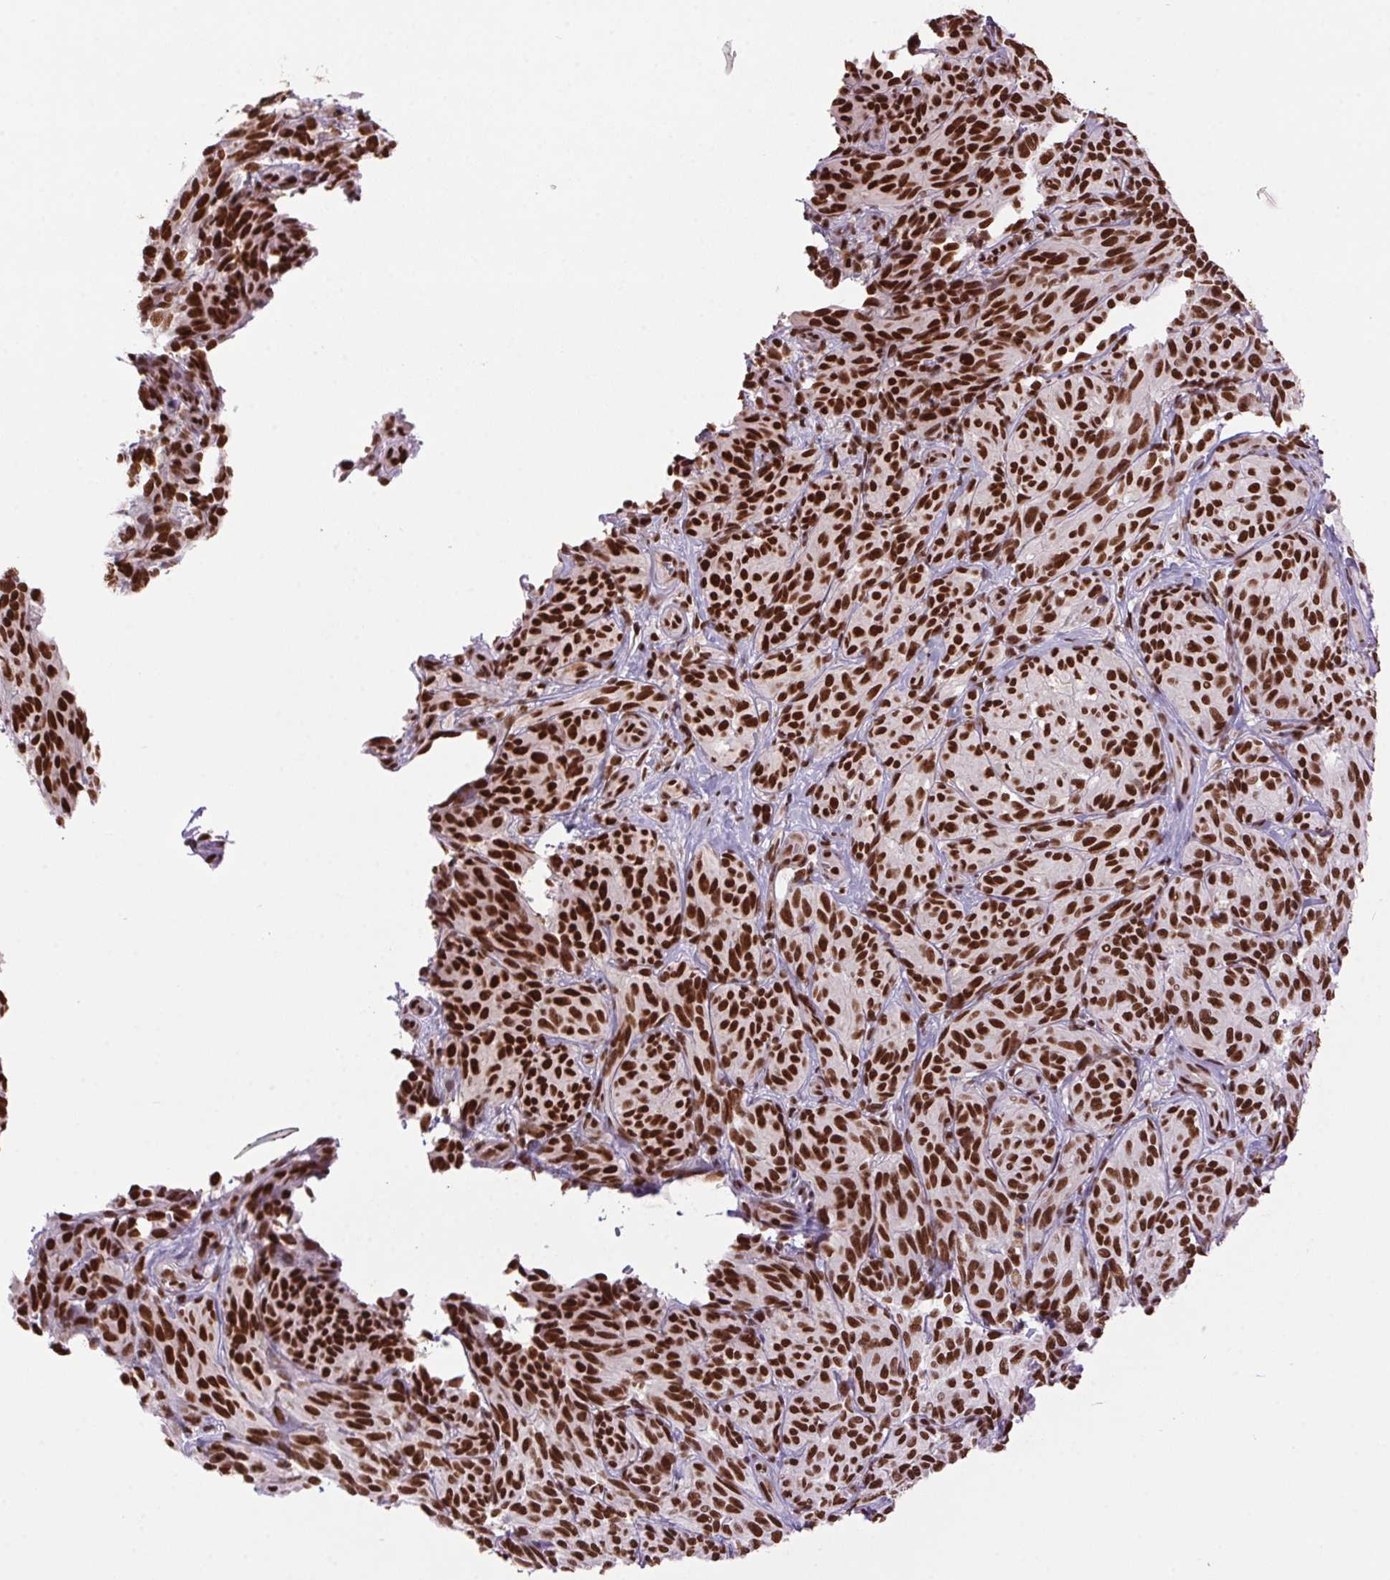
{"staining": {"intensity": "strong", "quantity": ">75%", "location": "nuclear"}, "tissue": "melanoma", "cell_type": "Tumor cells", "image_type": "cancer", "snomed": [{"axis": "morphology", "description": "Malignant melanoma, NOS"}, {"axis": "topography", "description": "Skin"}], "caption": "Immunohistochemistry (IHC) (DAB (3,3'-diaminobenzidine)) staining of malignant melanoma demonstrates strong nuclear protein positivity in approximately >75% of tumor cells.", "gene": "ZNF207", "patient": {"sex": "female", "age": 85}}